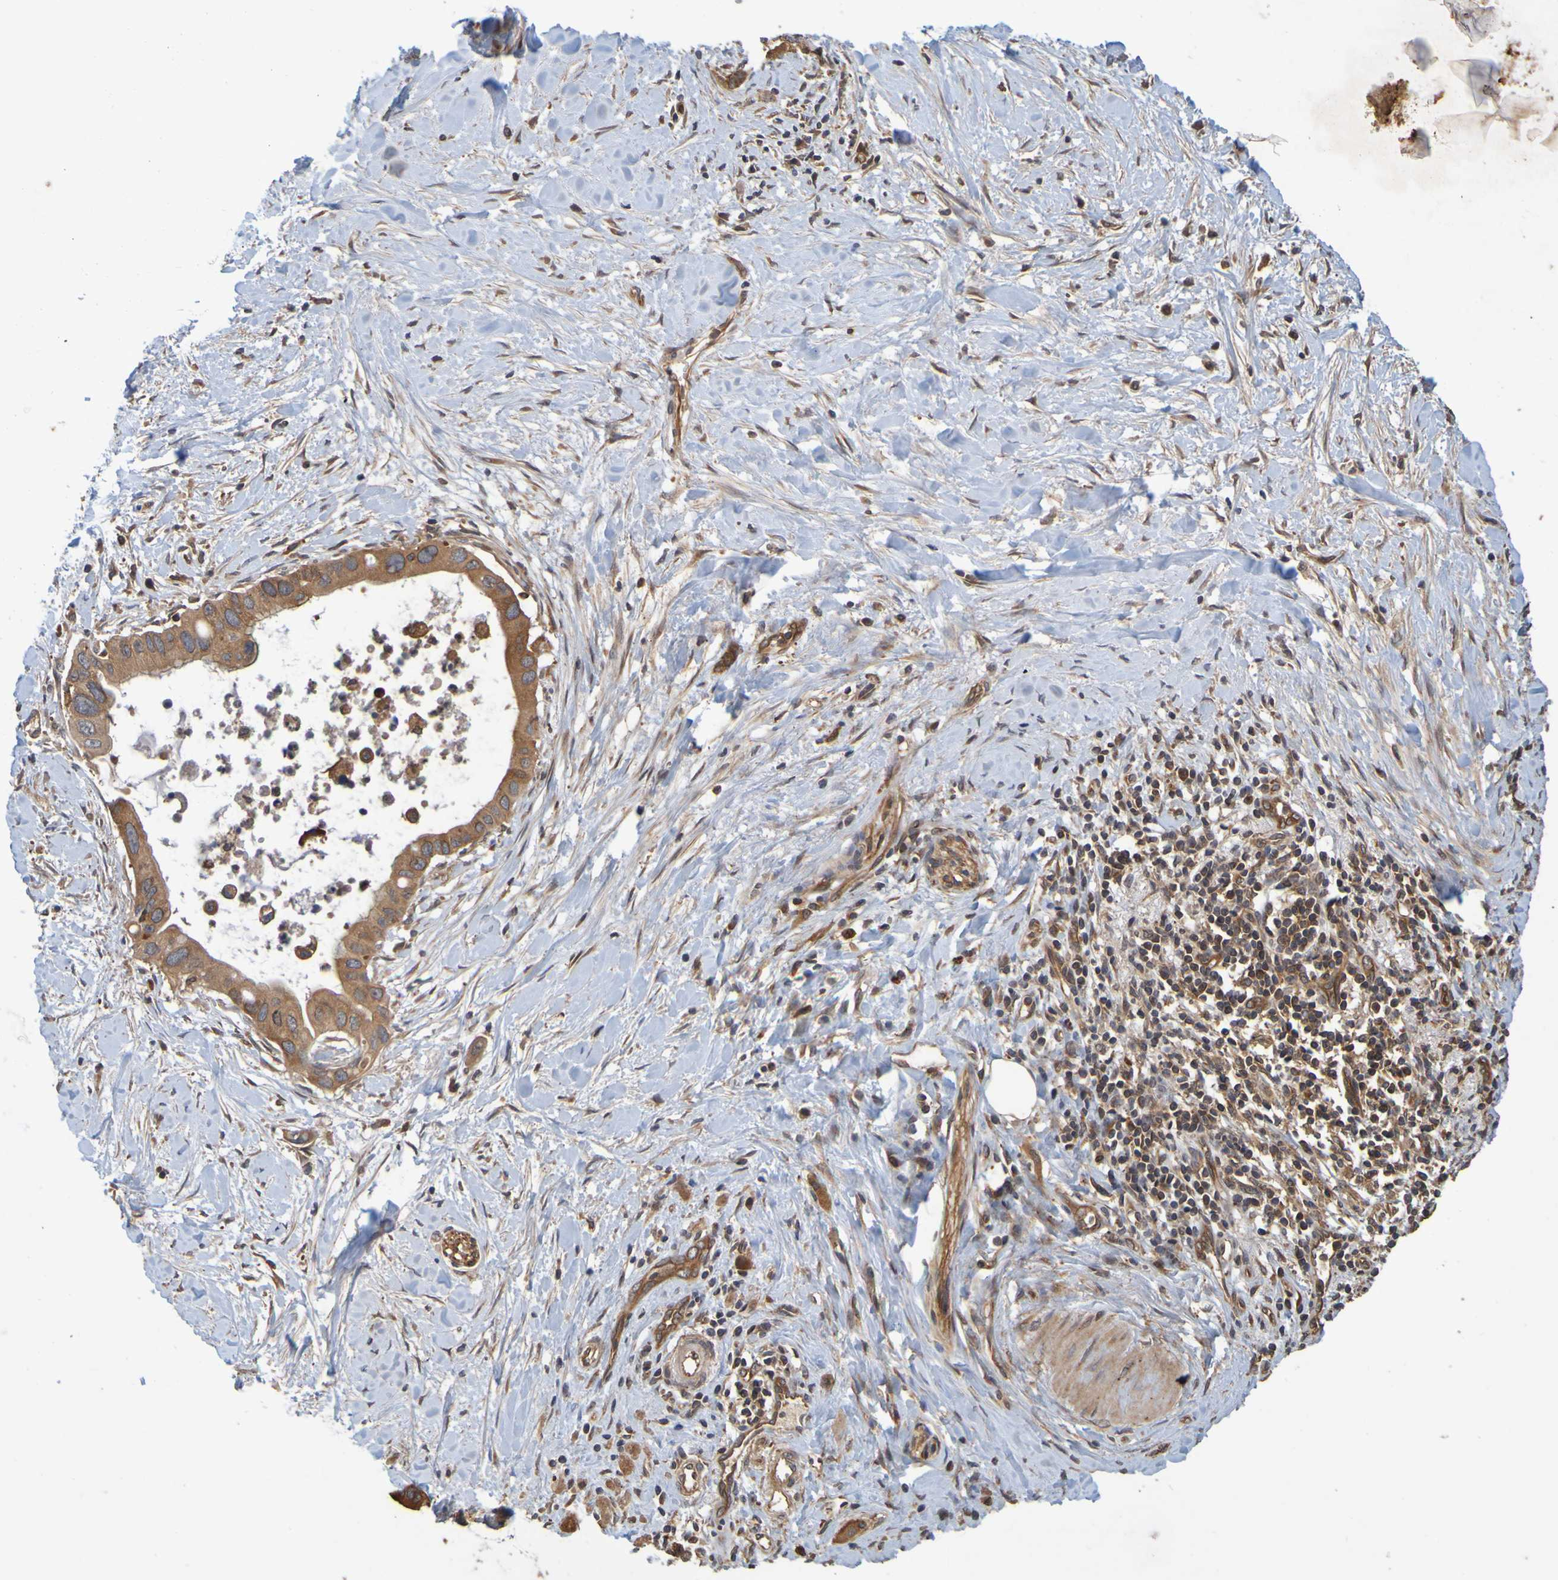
{"staining": {"intensity": "strong", "quantity": ">75%", "location": "cytoplasmic/membranous"}, "tissue": "pancreatic cancer", "cell_type": "Tumor cells", "image_type": "cancer", "snomed": [{"axis": "morphology", "description": "Adenocarcinoma, NOS"}, {"axis": "topography", "description": "Pancreas"}], "caption": "Immunohistochemistry (DAB) staining of pancreatic adenocarcinoma reveals strong cytoplasmic/membranous protein staining in approximately >75% of tumor cells.", "gene": "OCRL", "patient": {"sex": "male", "age": 55}}